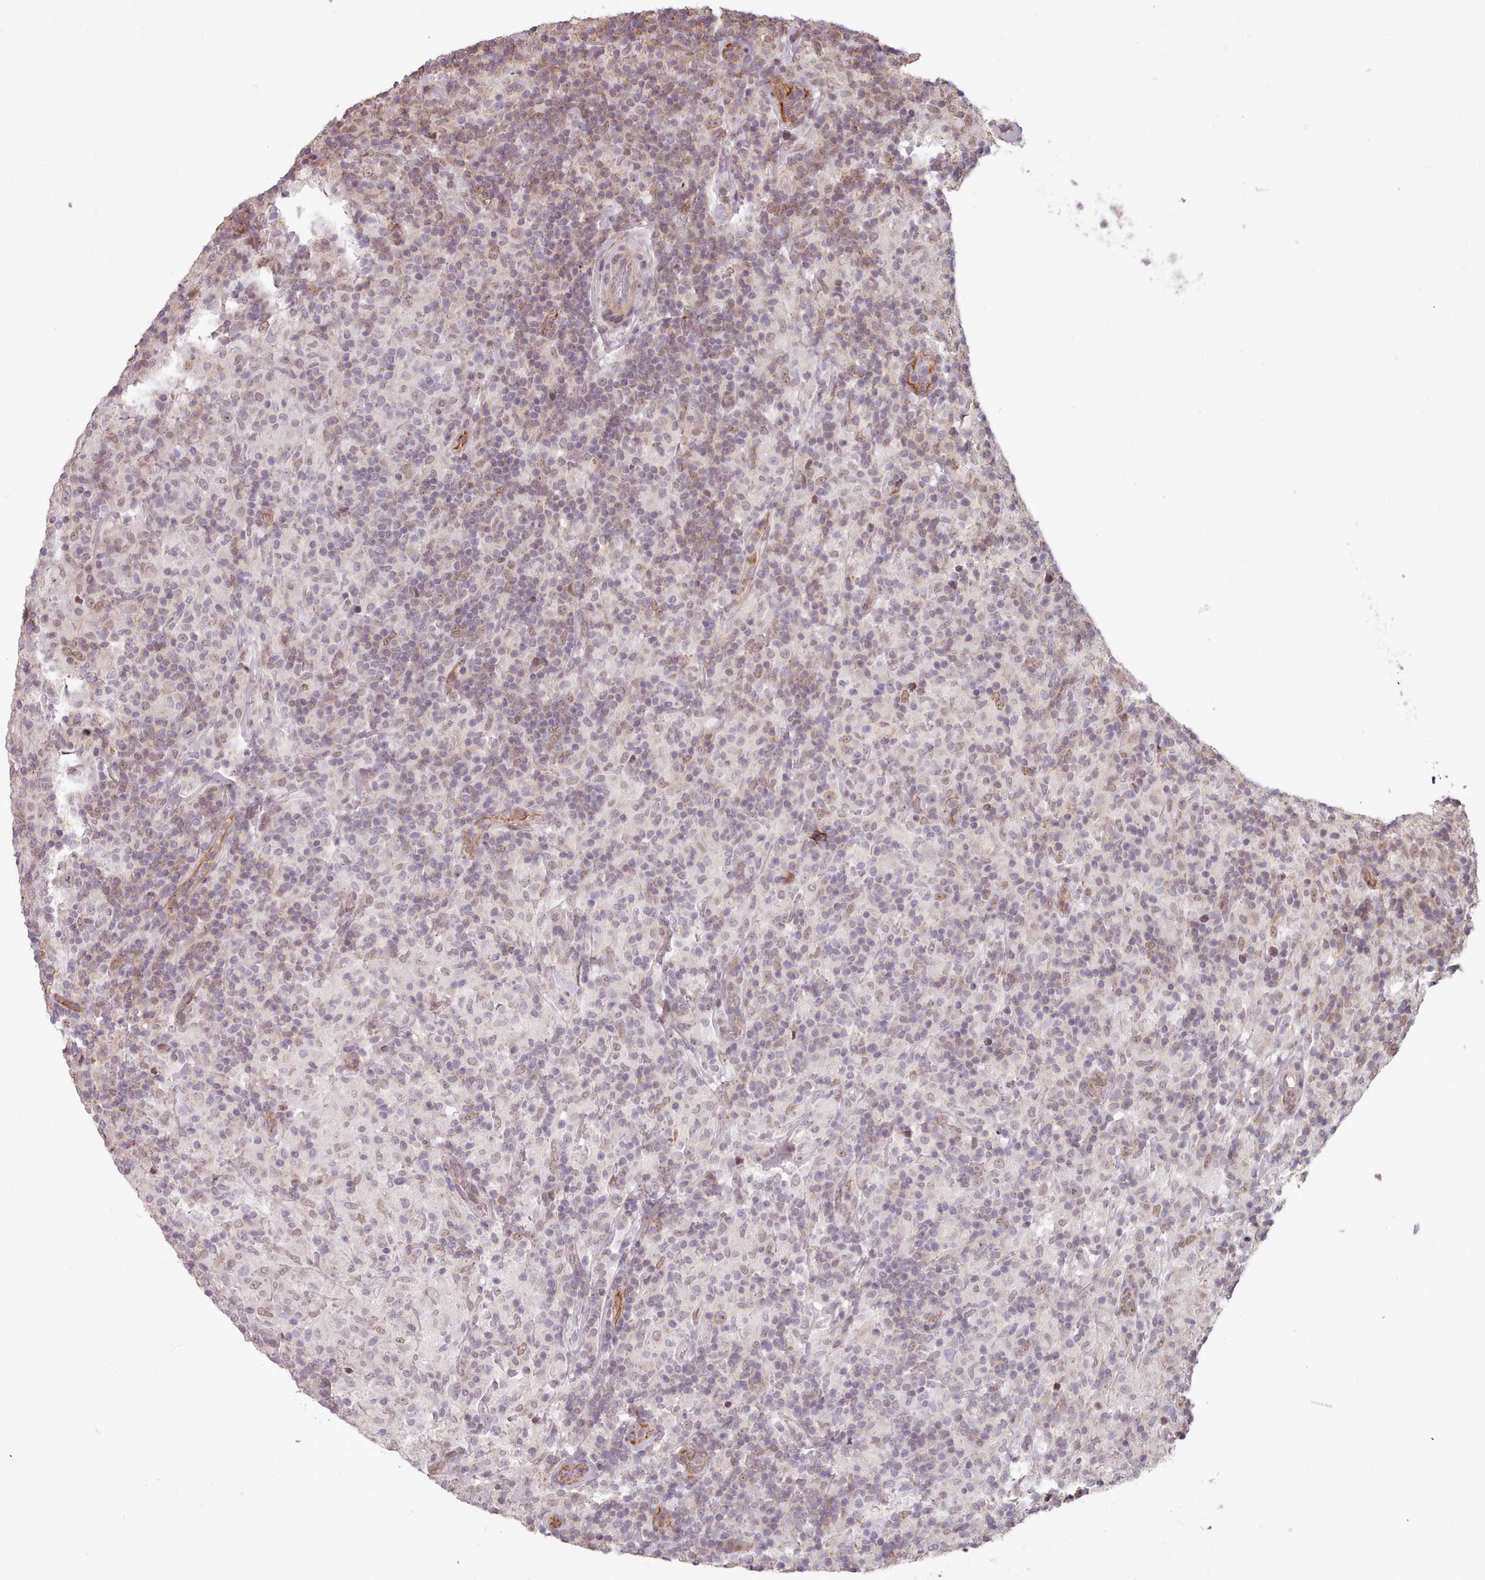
{"staining": {"intensity": "moderate", "quantity": "<25%", "location": "cytoplasmic/membranous"}, "tissue": "lymphoma", "cell_type": "Tumor cells", "image_type": "cancer", "snomed": [{"axis": "morphology", "description": "Hodgkin's disease, NOS"}, {"axis": "topography", "description": "Lymph node"}], "caption": "This photomicrograph displays immunohistochemistry (IHC) staining of Hodgkin's disease, with low moderate cytoplasmic/membranous staining in about <25% of tumor cells.", "gene": "ZMYM4", "patient": {"sex": "male", "age": 70}}